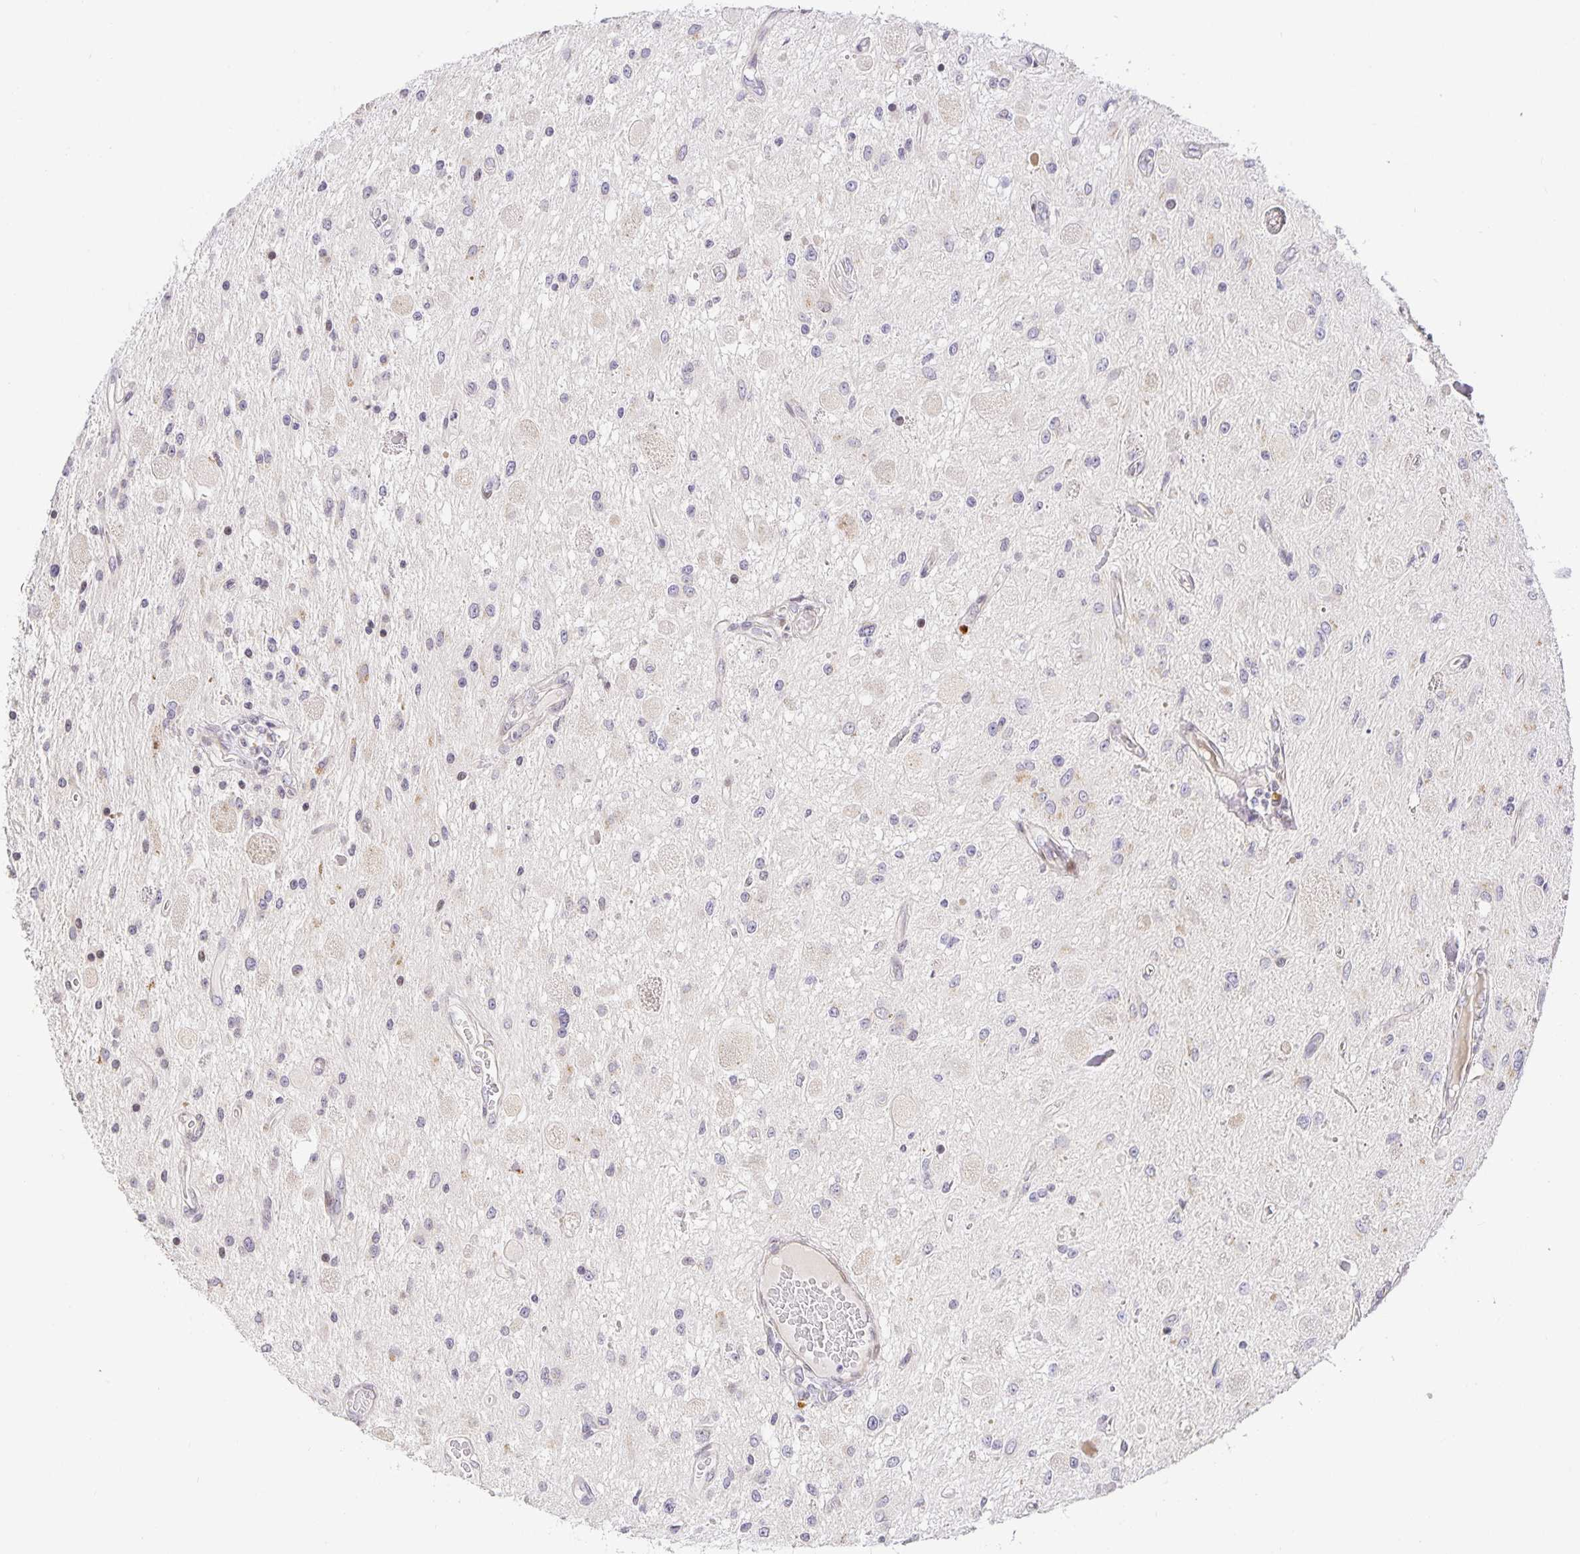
{"staining": {"intensity": "negative", "quantity": "none", "location": "none"}, "tissue": "glioma", "cell_type": "Tumor cells", "image_type": "cancer", "snomed": [{"axis": "morphology", "description": "Glioma, malignant, Low grade"}, {"axis": "topography", "description": "Cerebellum"}], "caption": "High power microscopy histopathology image of an IHC photomicrograph of low-grade glioma (malignant), revealing no significant expression in tumor cells. The staining was performed using DAB (3,3'-diaminobenzidine) to visualize the protein expression in brown, while the nuclei were stained in blue with hematoxylin (Magnification: 20x).", "gene": "TJP3", "patient": {"sex": "female", "age": 14}}